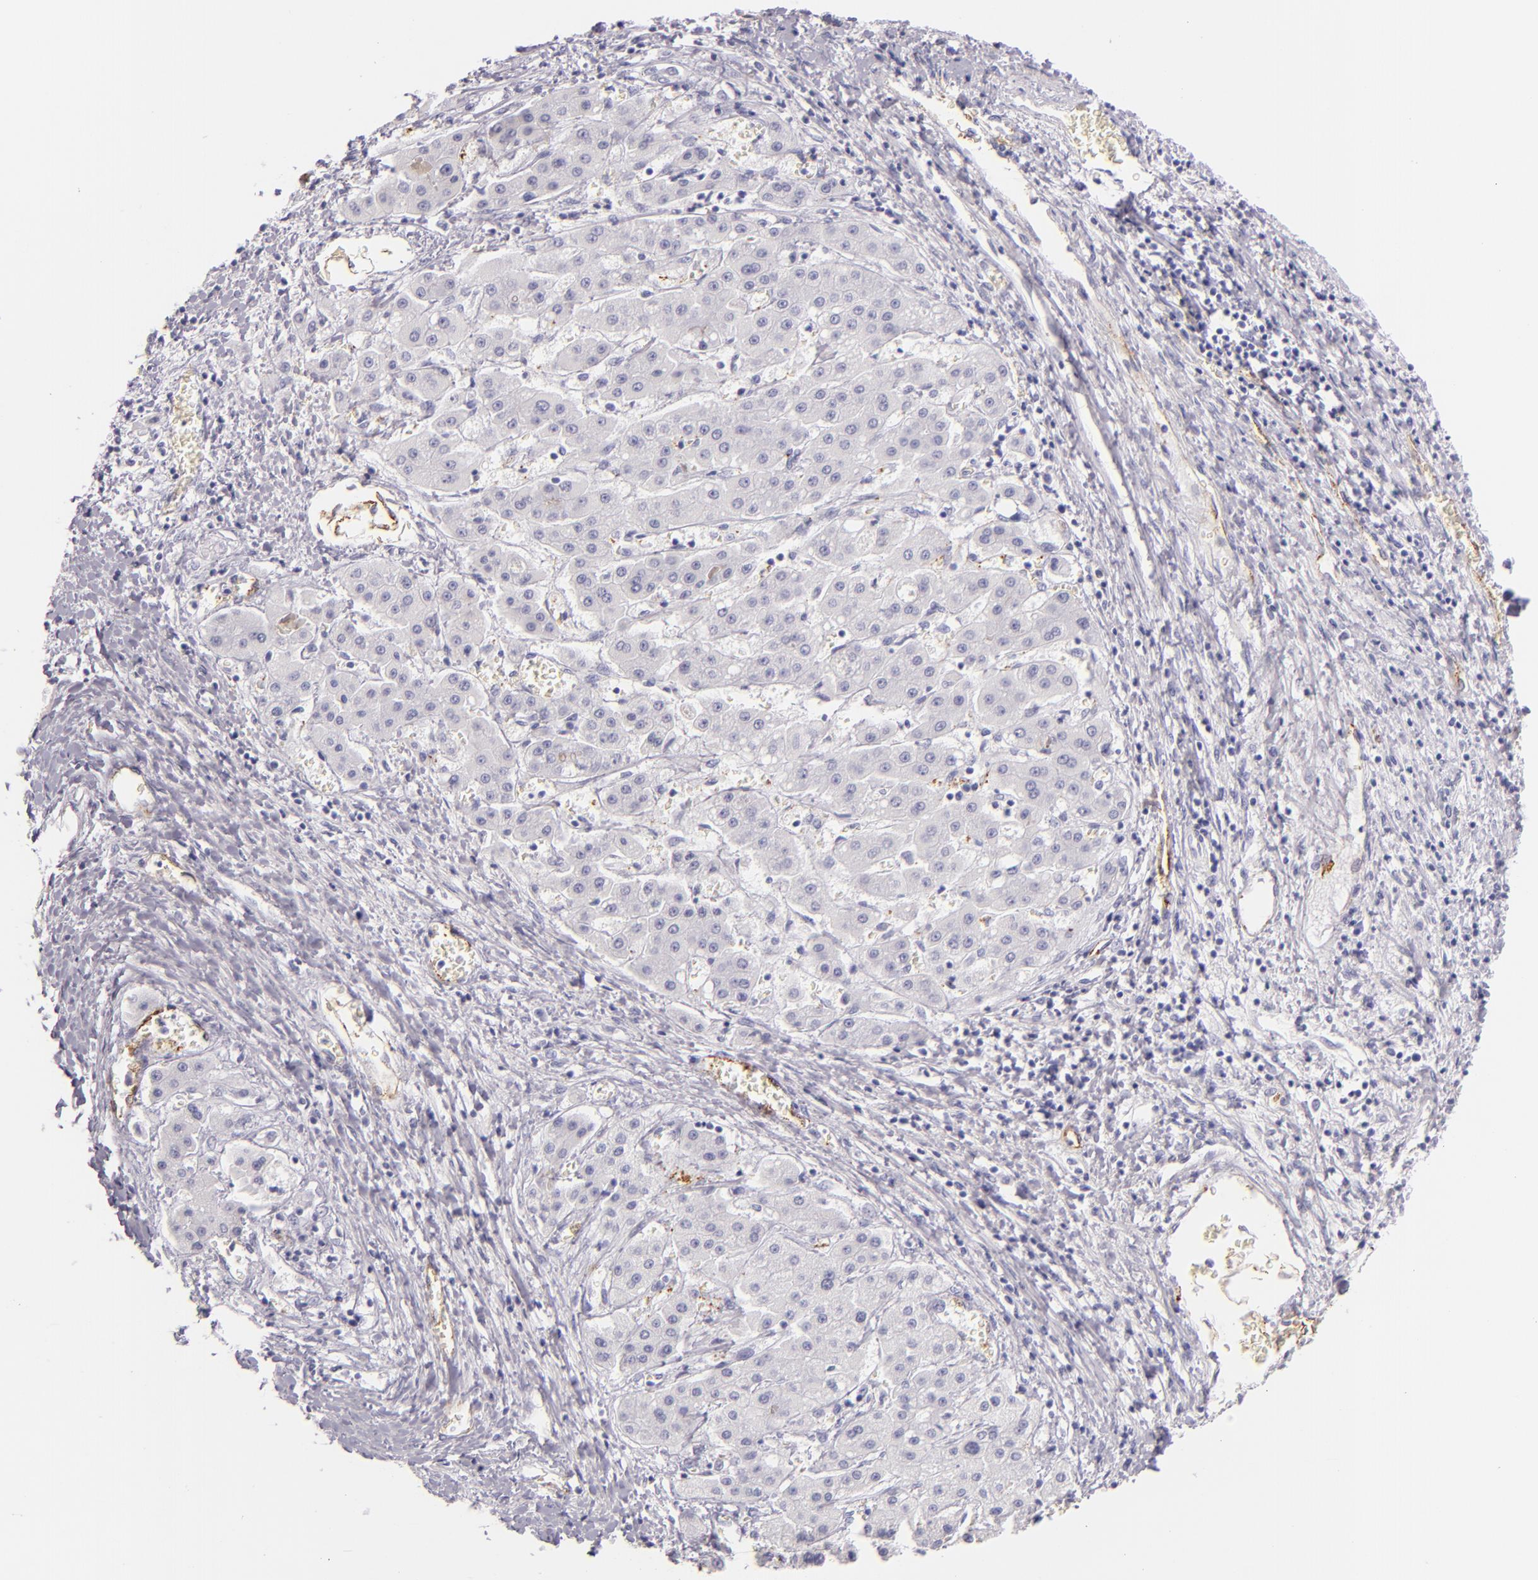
{"staining": {"intensity": "negative", "quantity": "none", "location": "none"}, "tissue": "liver cancer", "cell_type": "Tumor cells", "image_type": "cancer", "snomed": [{"axis": "morphology", "description": "Carcinoma, Hepatocellular, NOS"}, {"axis": "topography", "description": "Liver"}], "caption": "Immunohistochemistry (IHC) photomicrograph of neoplastic tissue: liver cancer (hepatocellular carcinoma) stained with DAB (3,3'-diaminobenzidine) exhibits no significant protein positivity in tumor cells. Nuclei are stained in blue.", "gene": "SELP", "patient": {"sex": "male", "age": 24}}